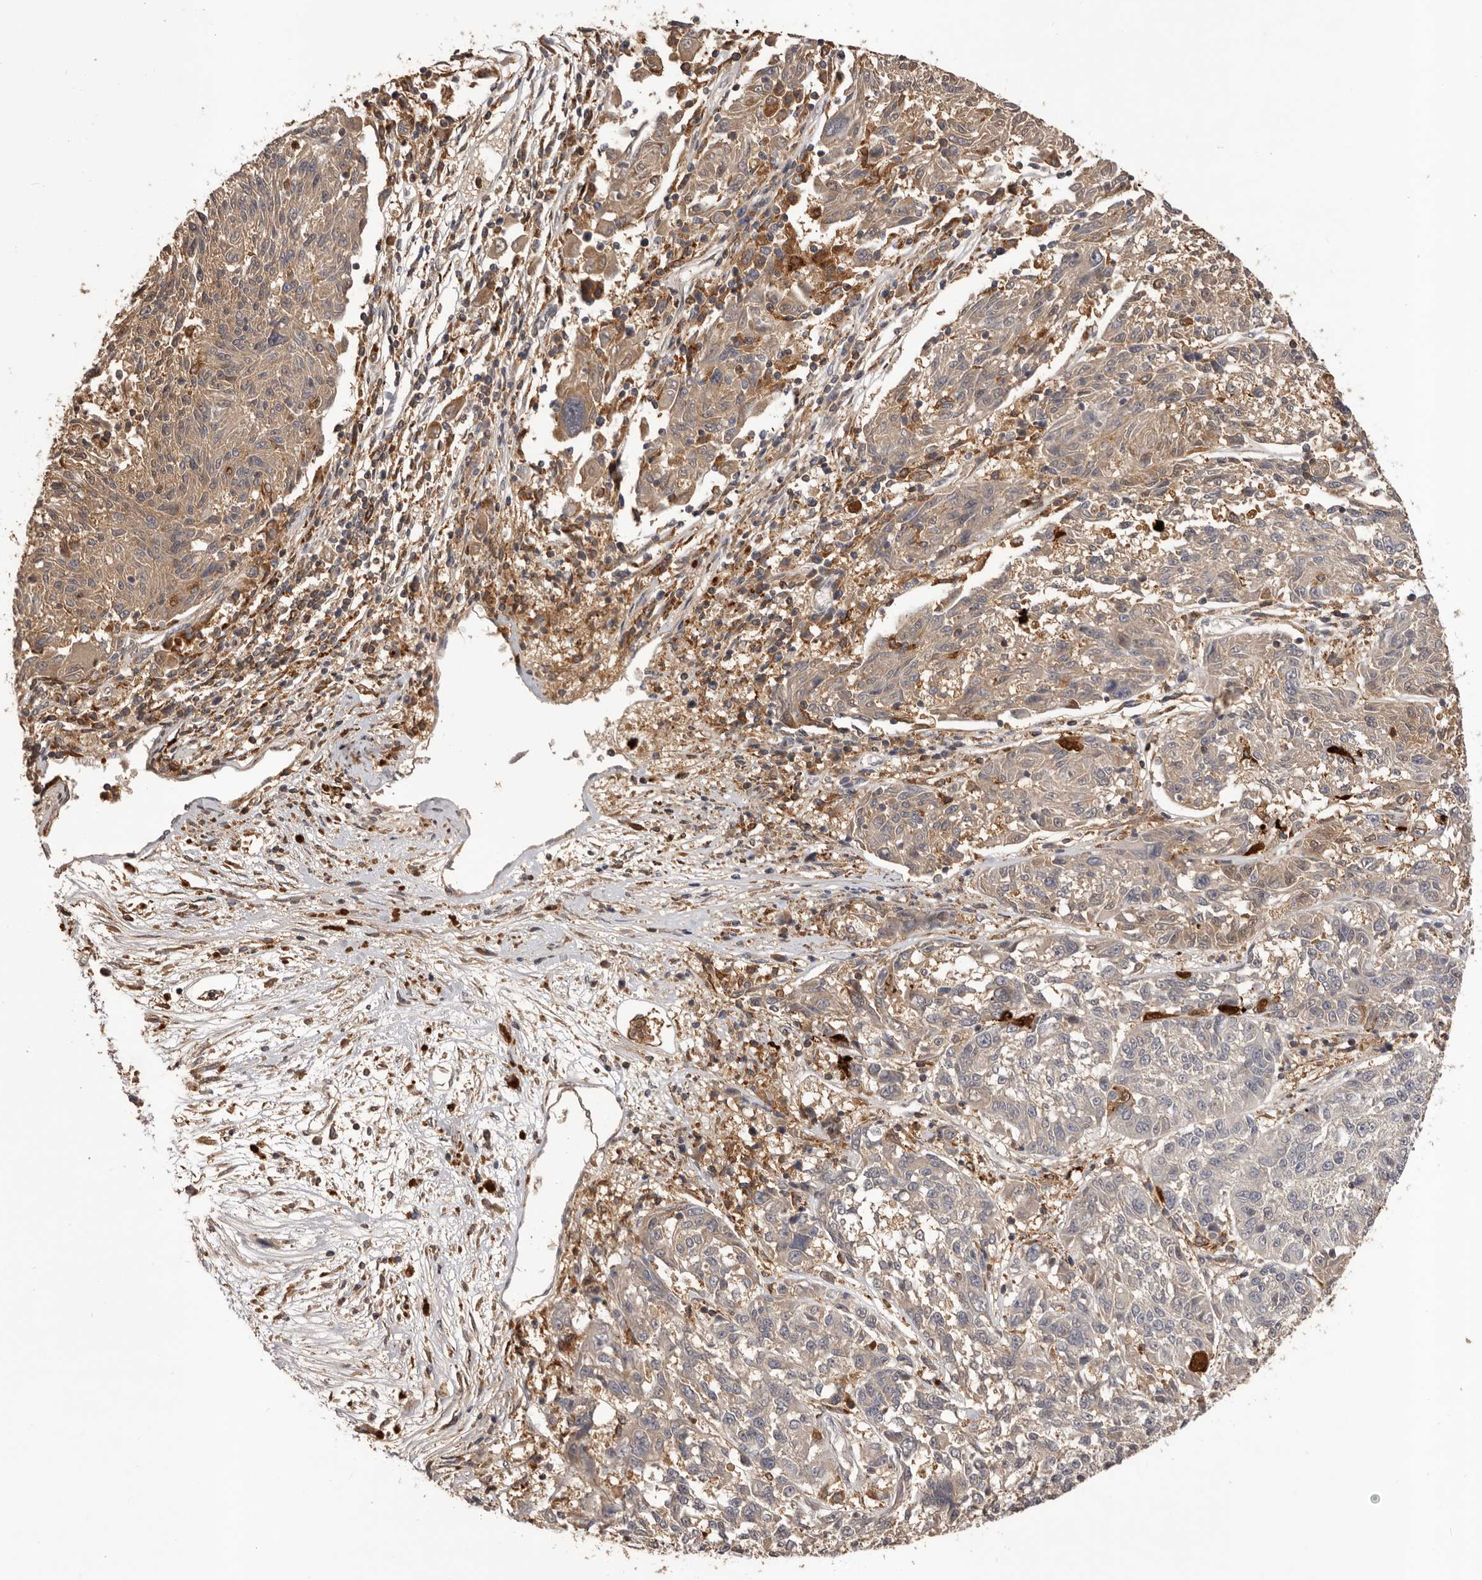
{"staining": {"intensity": "weak", "quantity": "25%-75%", "location": "cytoplasmic/membranous"}, "tissue": "melanoma", "cell_type": "Tumor cells", "image_type": "cancer", "snomed": [{"axis": "morphology", "description": "Malignant melanoma, NOS"}, {"axis": "topography", "description": "Skin"}], "caption": "Tumor cells show low levels of weak cytoplasmic/membranous staining in approximately 25%-75% of cells in human malignant melanoma. The protein is stained brown, and the nuclei are stained in blue (DAB (3,3'-diaminobenzidine) IHC with brightfield microscopy, high magnification).", "gene": "GLIPR2", "patient": {"sex": "male", "age": 53}}